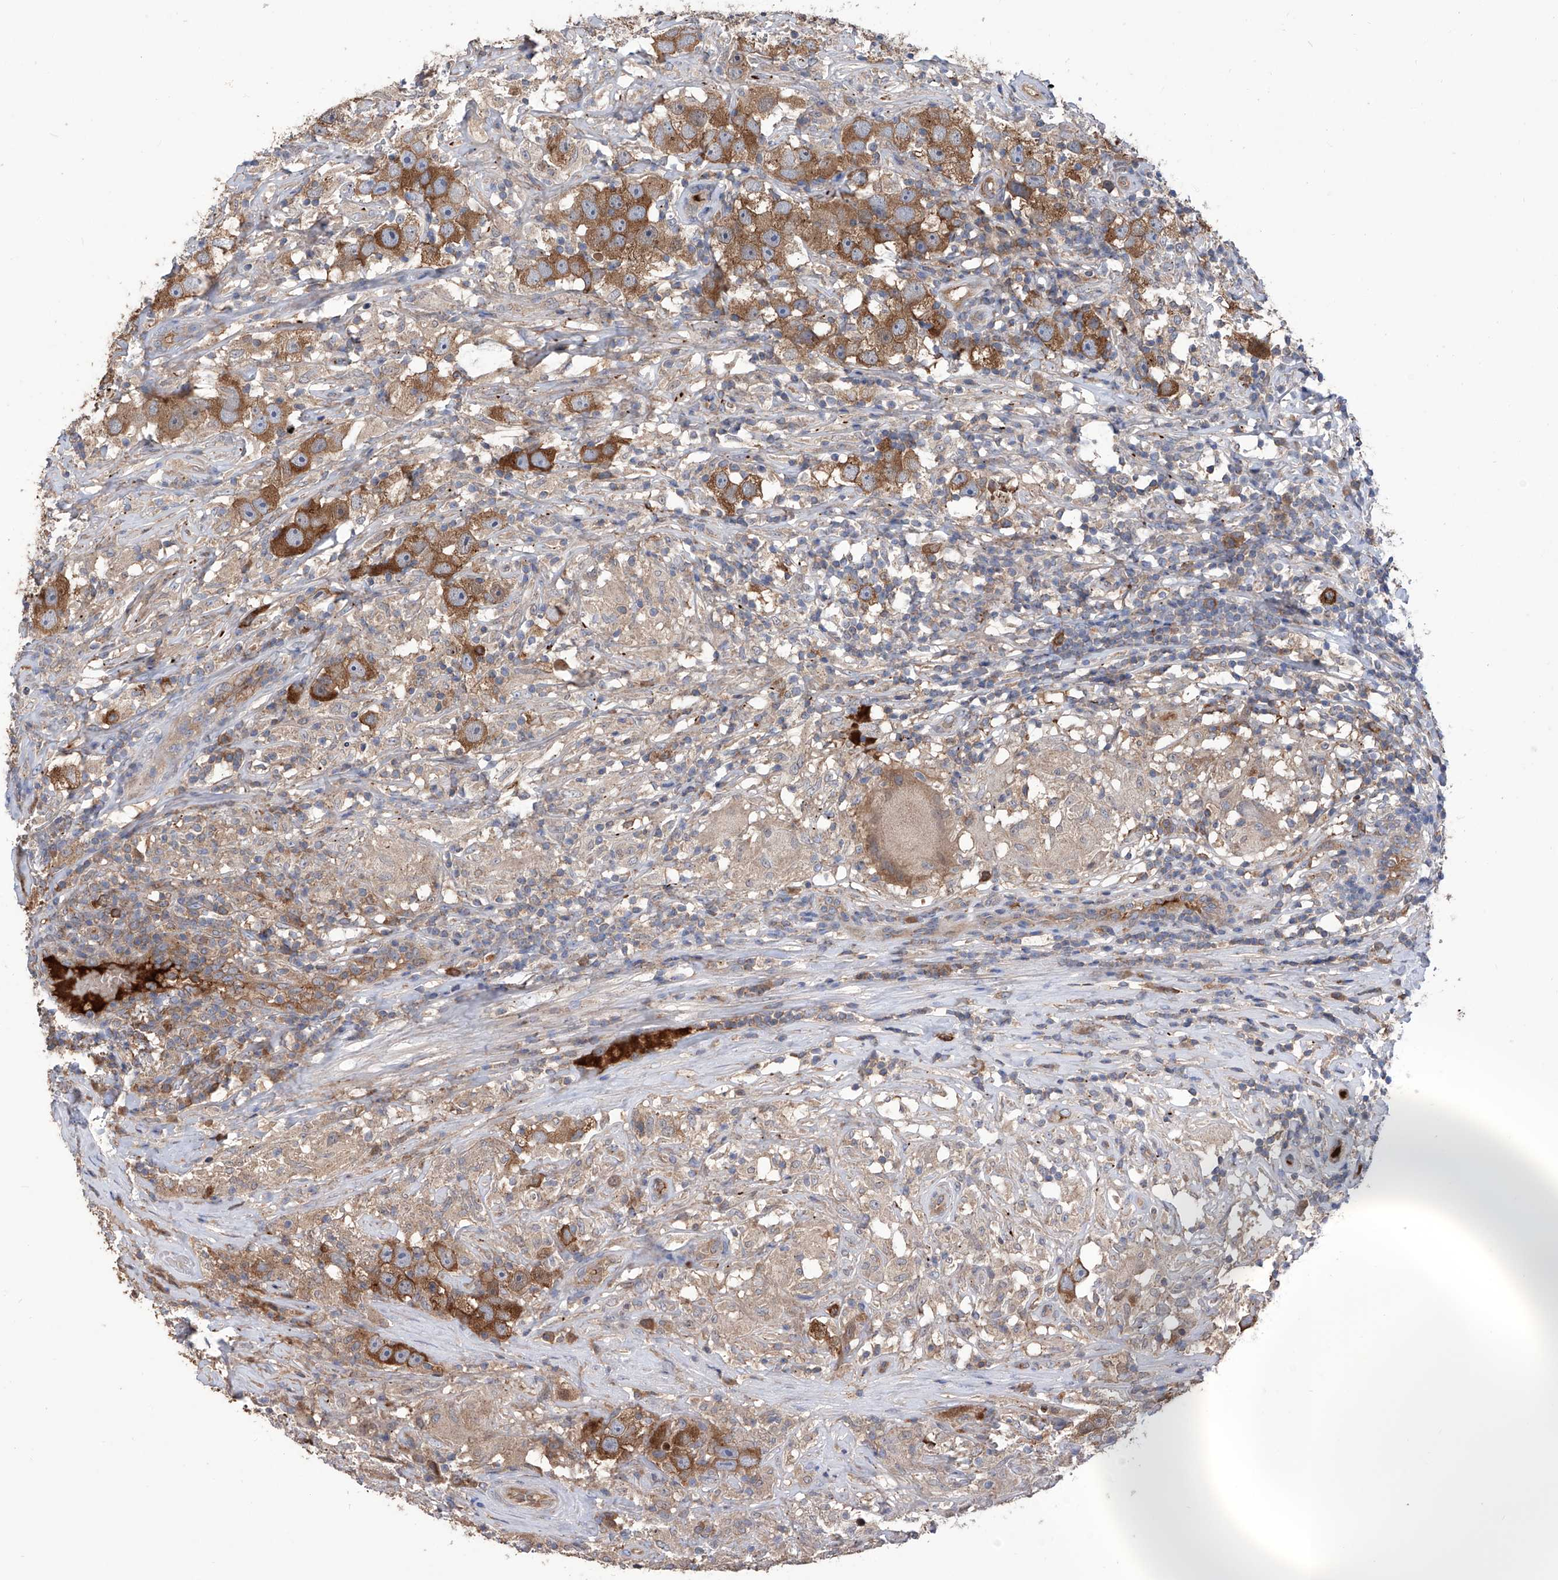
{"staining": {"intensity": "moderate", "quantity": ">75%", "location": "cytoplasmic/membranous"}, "tissue": "testis cancer", "cell_type": "Tumor cells", "image_type": "cancer", "snomed": [{"axis": "morphology", "description": "Seminoma, NOS"}, {"axis": "topography", "description": "Testis"}], "caption": "Tumor cells reveal moderate cytoplasmic/membranous positivity in approximately >75% of cells in testis seminoma.", "gene": "NUDT17", "patient": {"sex": "male", "age": 49}}